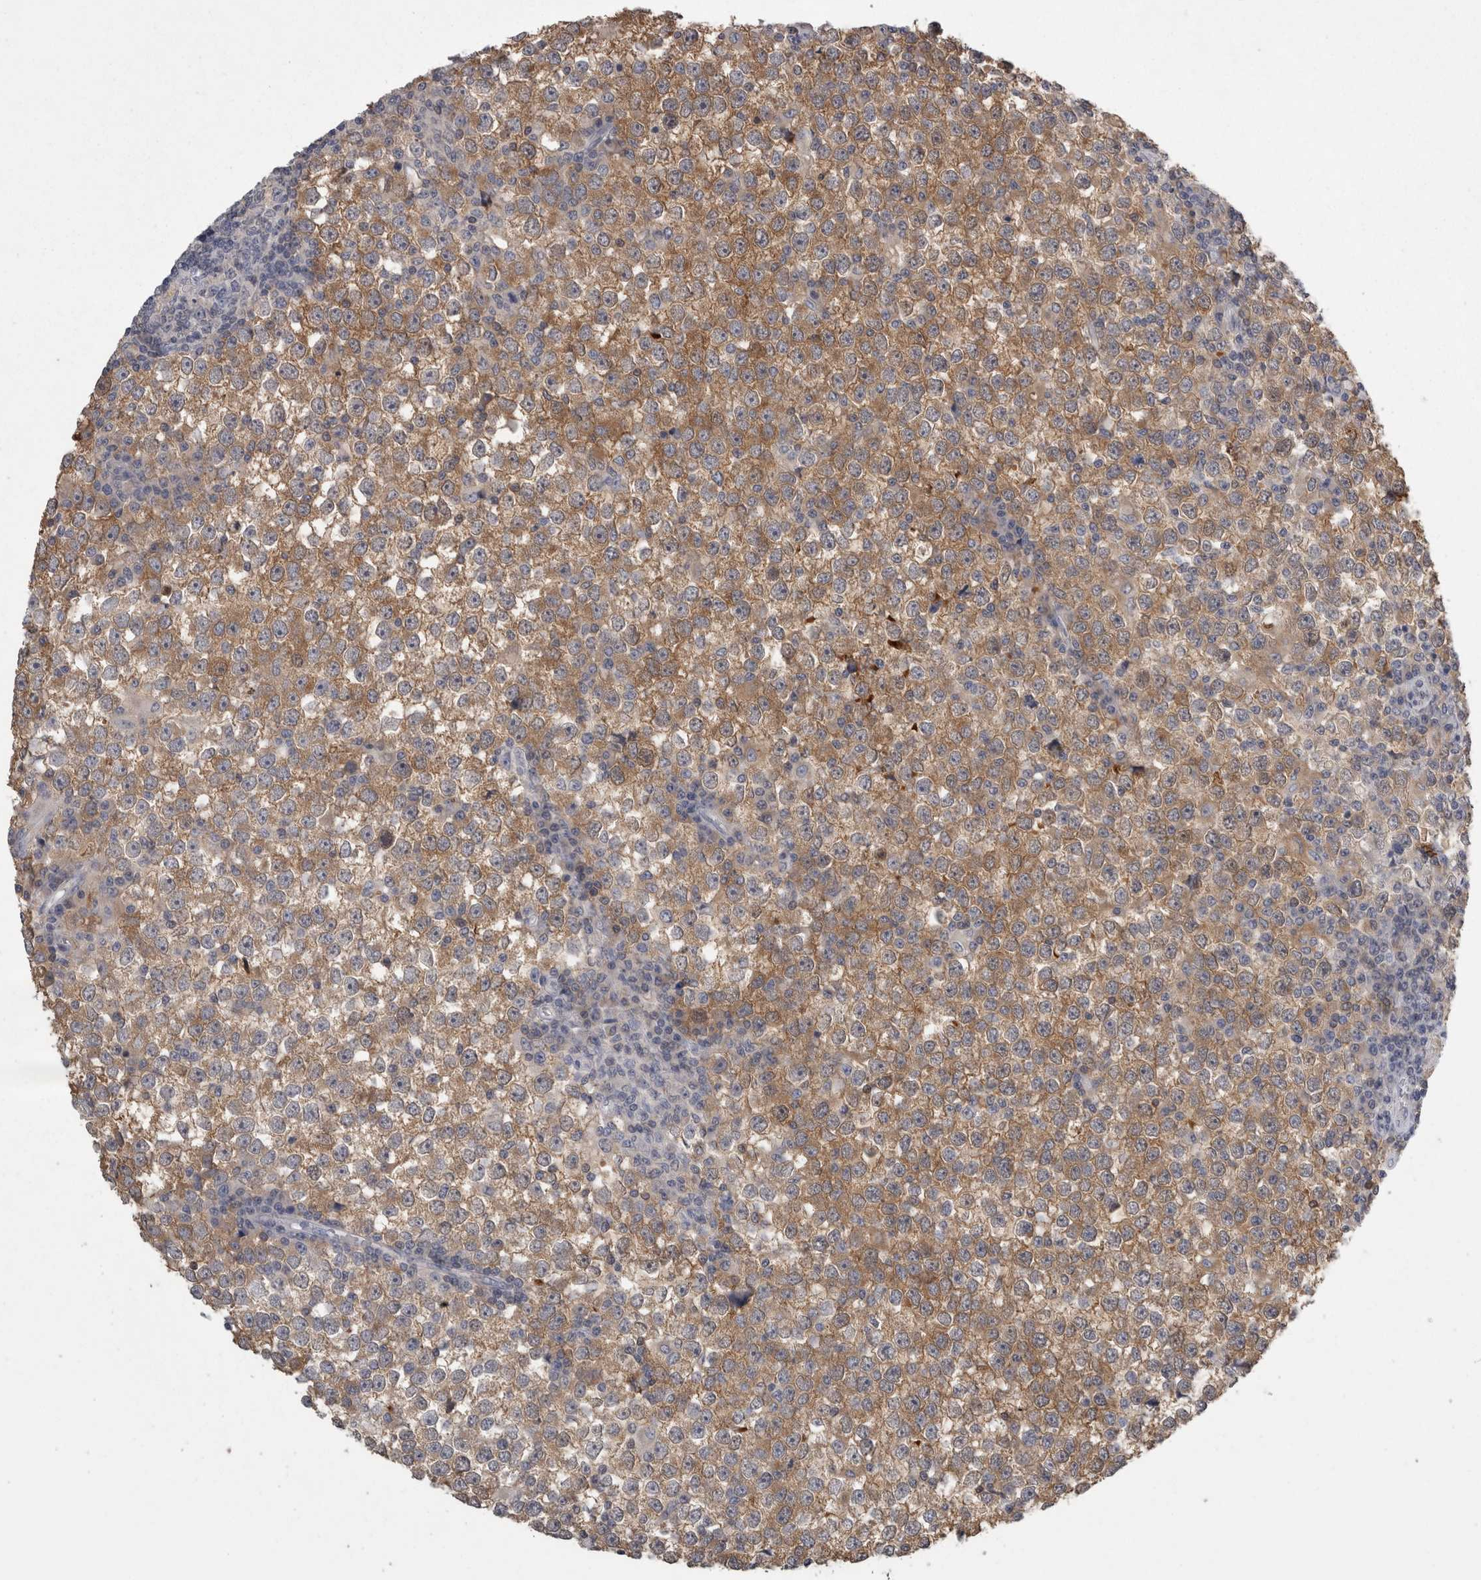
{"staining": {"intensity": "moderate", "quantity": ">75%", "location": "cytoplasmic/membranous"}, "tissue": "testis cancer", "cell_type": "Tumor cells", "image_type": "cancer", "snomed": [{"axis": "morphology", "description": "Seminoma, NOS"}, {"axis": "topography", "description": "Testis"}], "caption": "There is medium levels of moderate cytoplasmic/membranous staining in tumor cells of testis cancer (seminoma), as demonstrated by immunohistochemical staining (brown color).", "gene": "TCAP", "patient": {"sex": "male", "age": 65}}